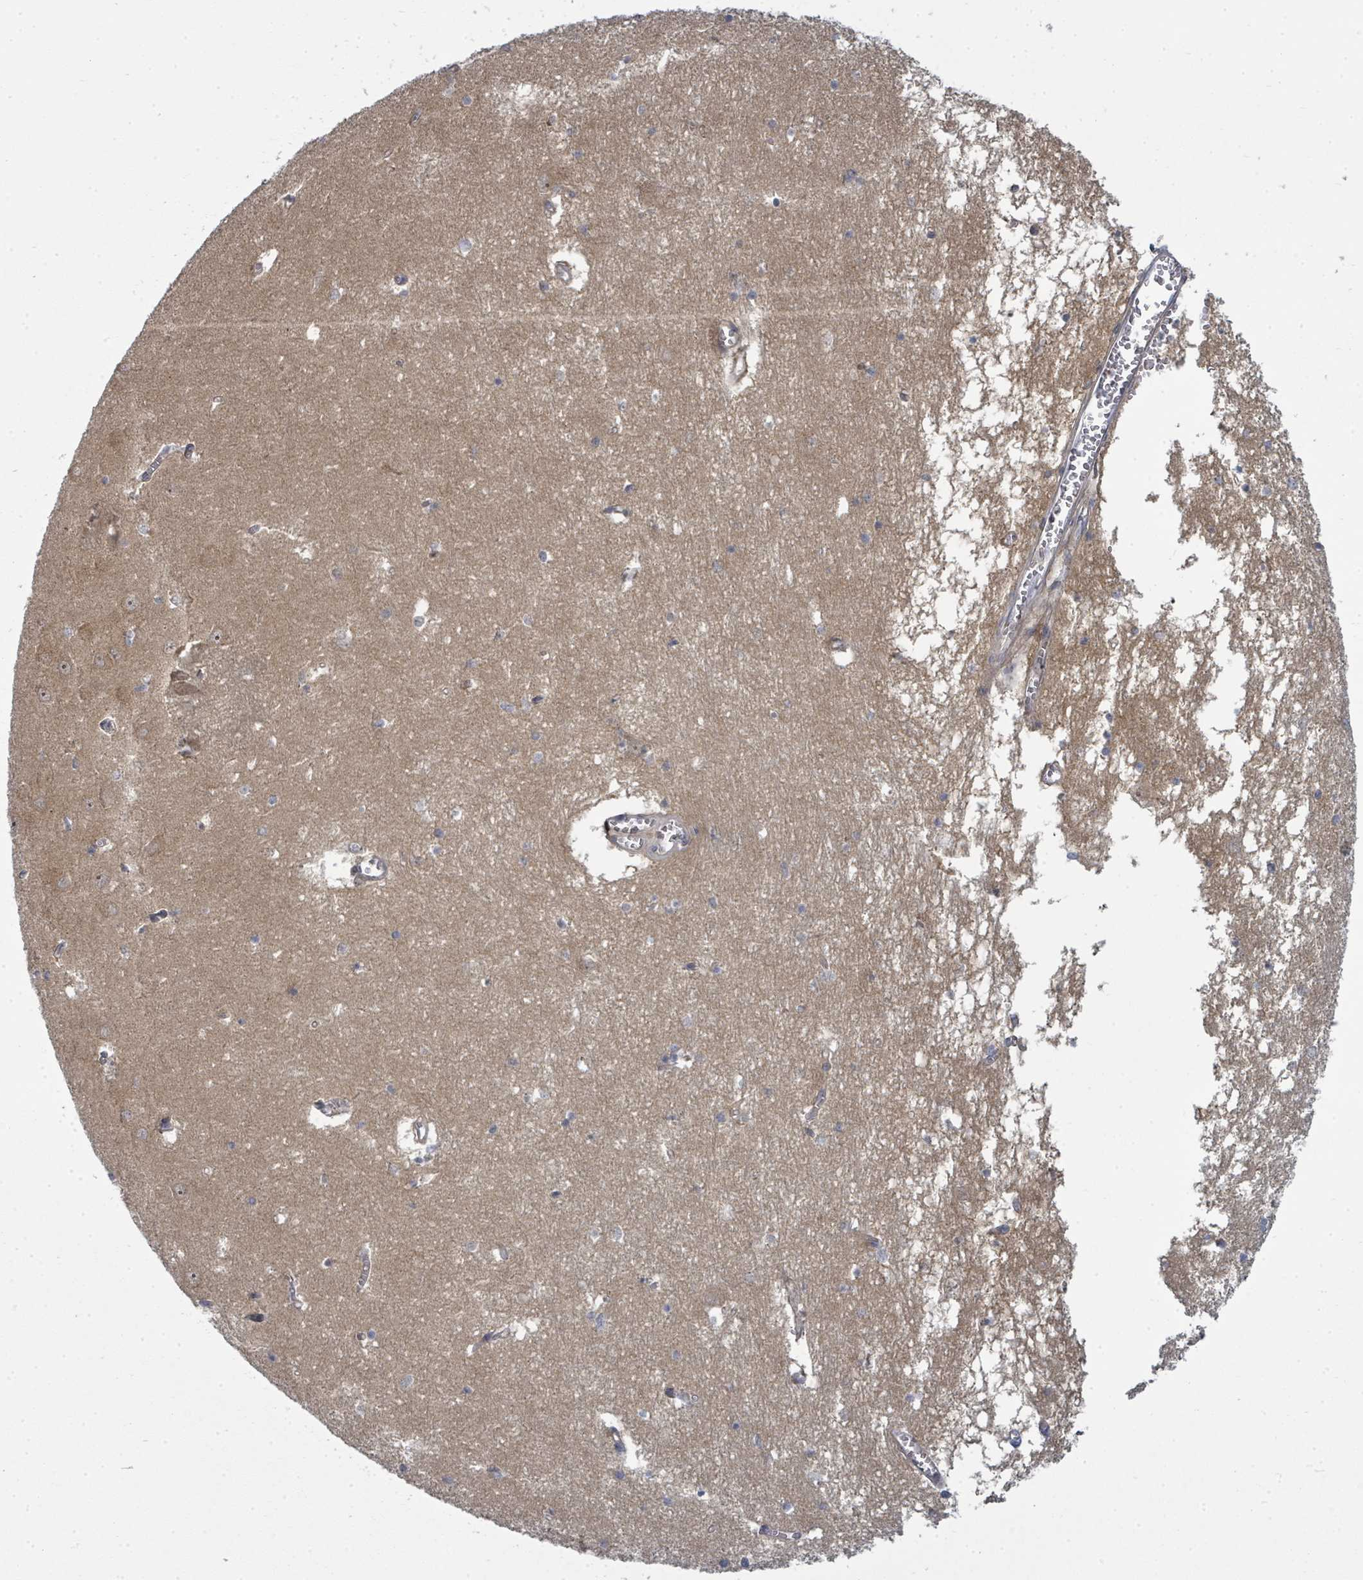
{"staining": {"intensity": "negative", "quantity": "none", "location": "none"}, "tissue": "hippocampus", "cell_type": "Glial cells", "image_type": "normal", "snomed": [{"axis": "morphology", "description": "Normal tissue, NOS"}, {"axis": "topography", "description": "Hippocampus"}], "caption": "This is a photomicrograph of immunohistochemistry staining of benign hippocampus, which shows no staining in glial cells.", "gene": "PSMG2", "patient": {"sex": "male", "age": 70}}